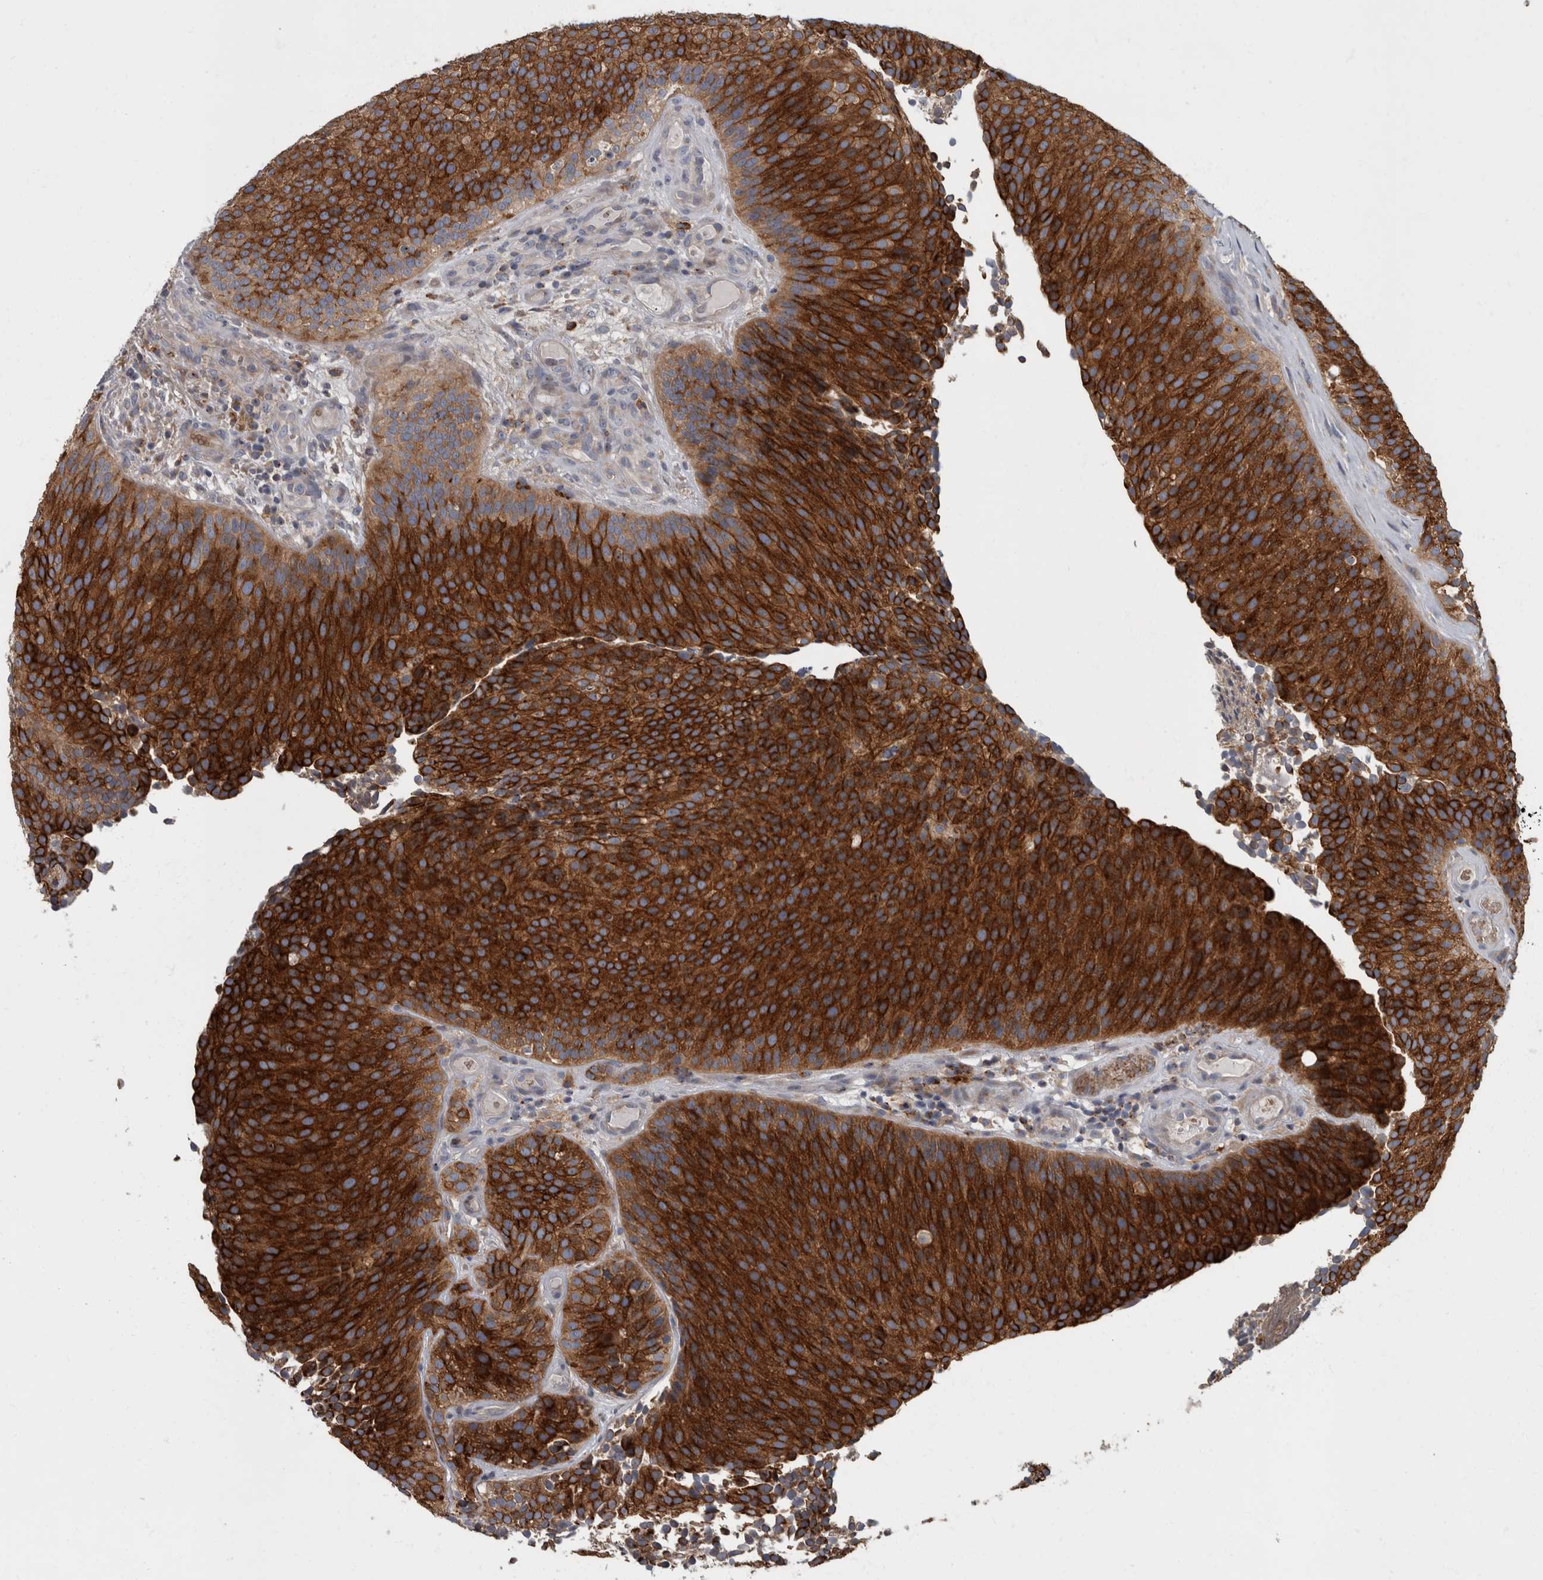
{"staining": {"intensity": "strong", "quantity": ">75%", "location": "cytoplasmic/membranous"}, "tissue": "urothelial cancer", "cell_type": "Tumor cells", "image_type": "cancer", "snomed": [{"axis": "morphology", "description": "Urothelial carcinoma, Low grade"}, {"axis": "topography", "description": "Urinary bladder"}], "caption": "Urothelial cancer stained with DAB (3,3'-diaminobenzidine) immunohistochemistry (IHC) demonstrates high levels of strong cytoplasmic/membranous staining in approximately >75% of tumor cells.", "gene": "CDC42BPG", "patient": {"sex": "male", "age": 86}}